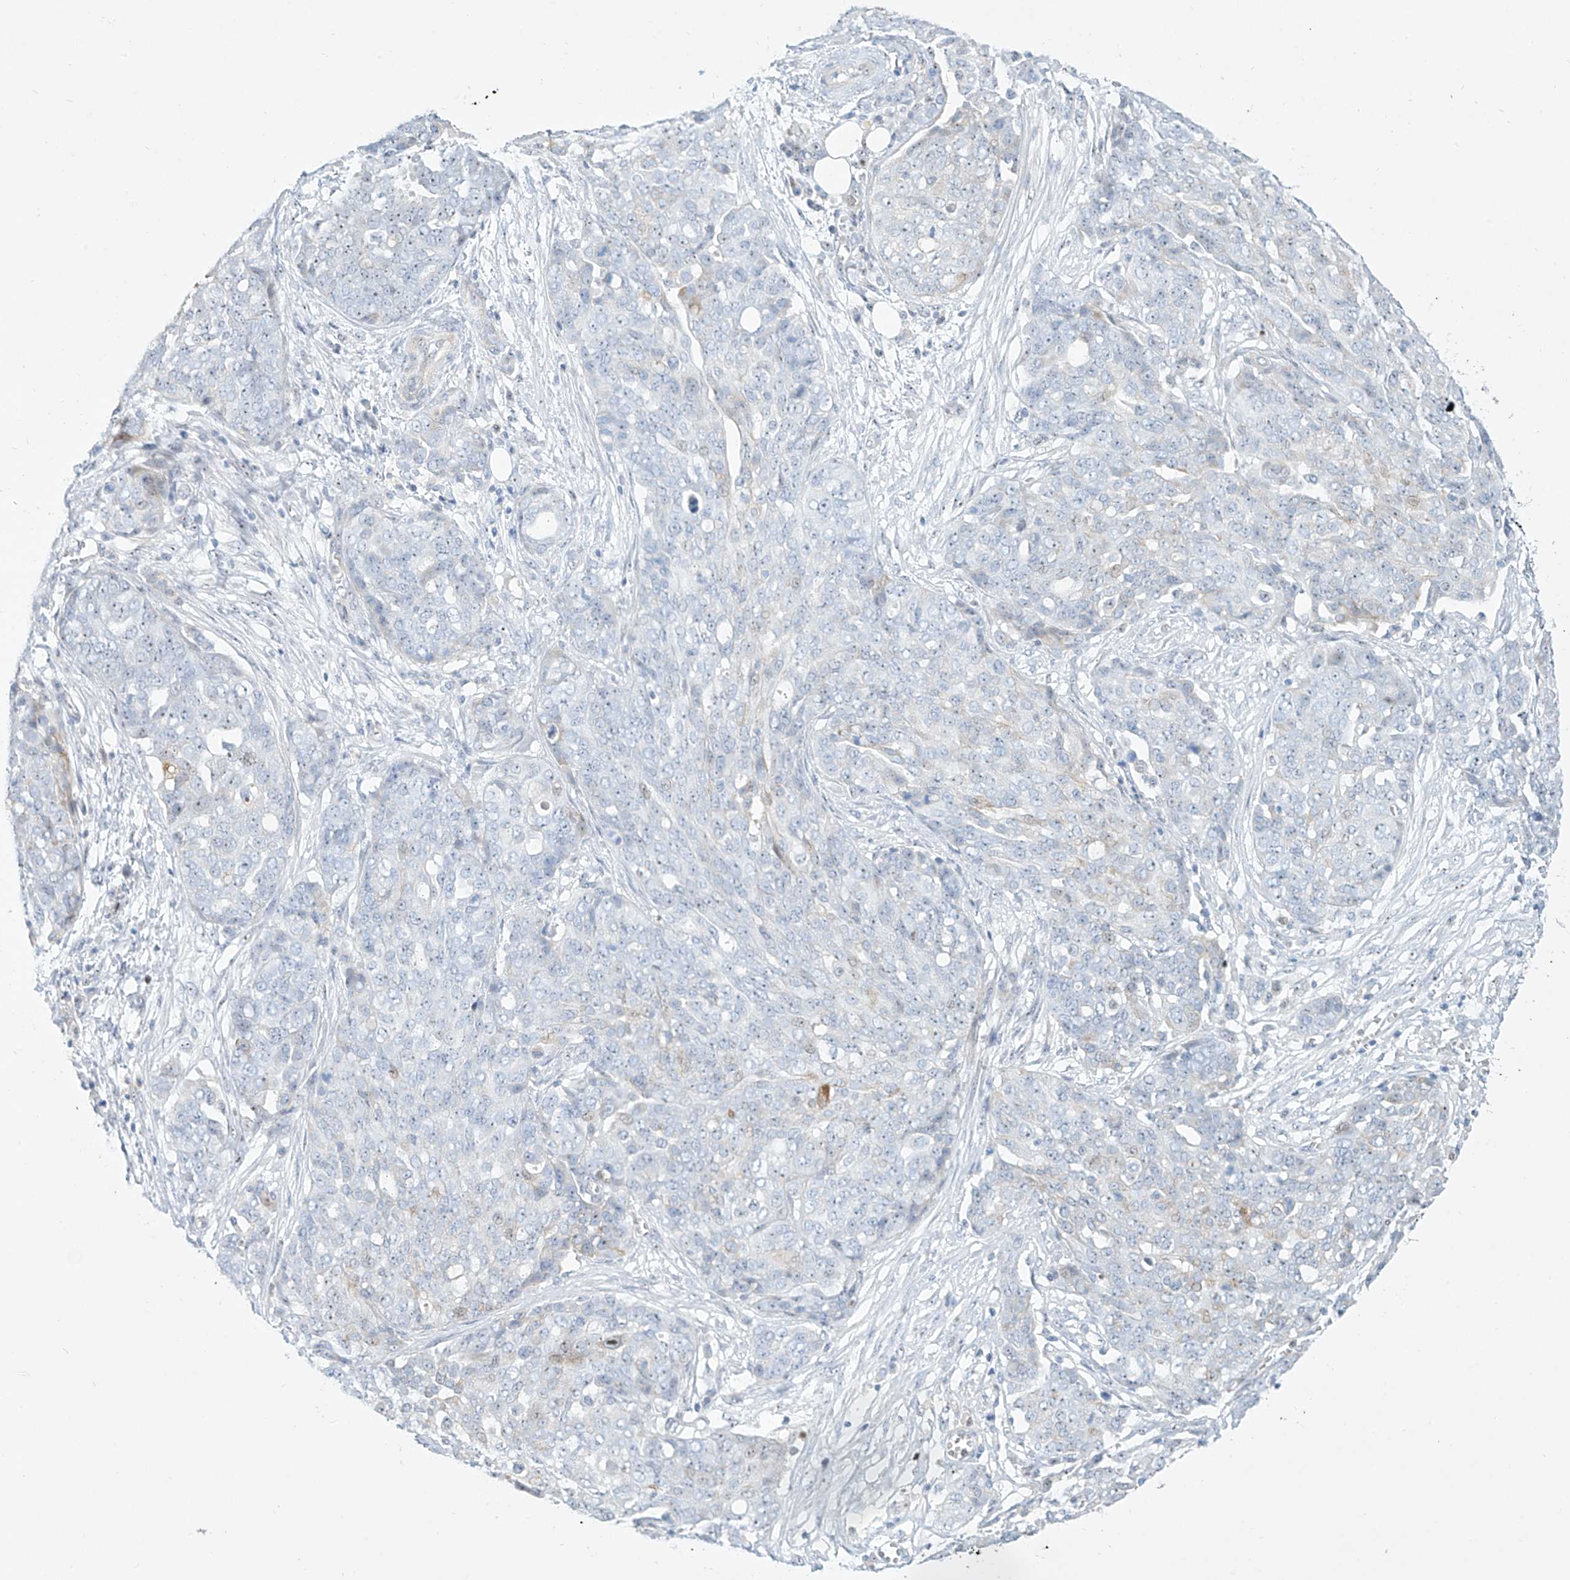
{"staining": {"intensity": "negative", "quantity": "none", "location": "none"}, "tissue": "ovarian cancer", "cell_type": "Tumor cells", "image_type": "cancer", "snomed": [{"axis": "morphology", "description": "Cystadenocarcinoma, serous, NOS"}, {"axis": "topography", "description": "Soft tissue"}, {"axis": "topography", "description": "Ovary"}], "caption": "Ovarian serous cystadenocarcinoma was stained to show a protein in brown. There is no significant staining in tumor cells.", "gene": "SNU13", "patient": {"sex": "female", "age": 57}}